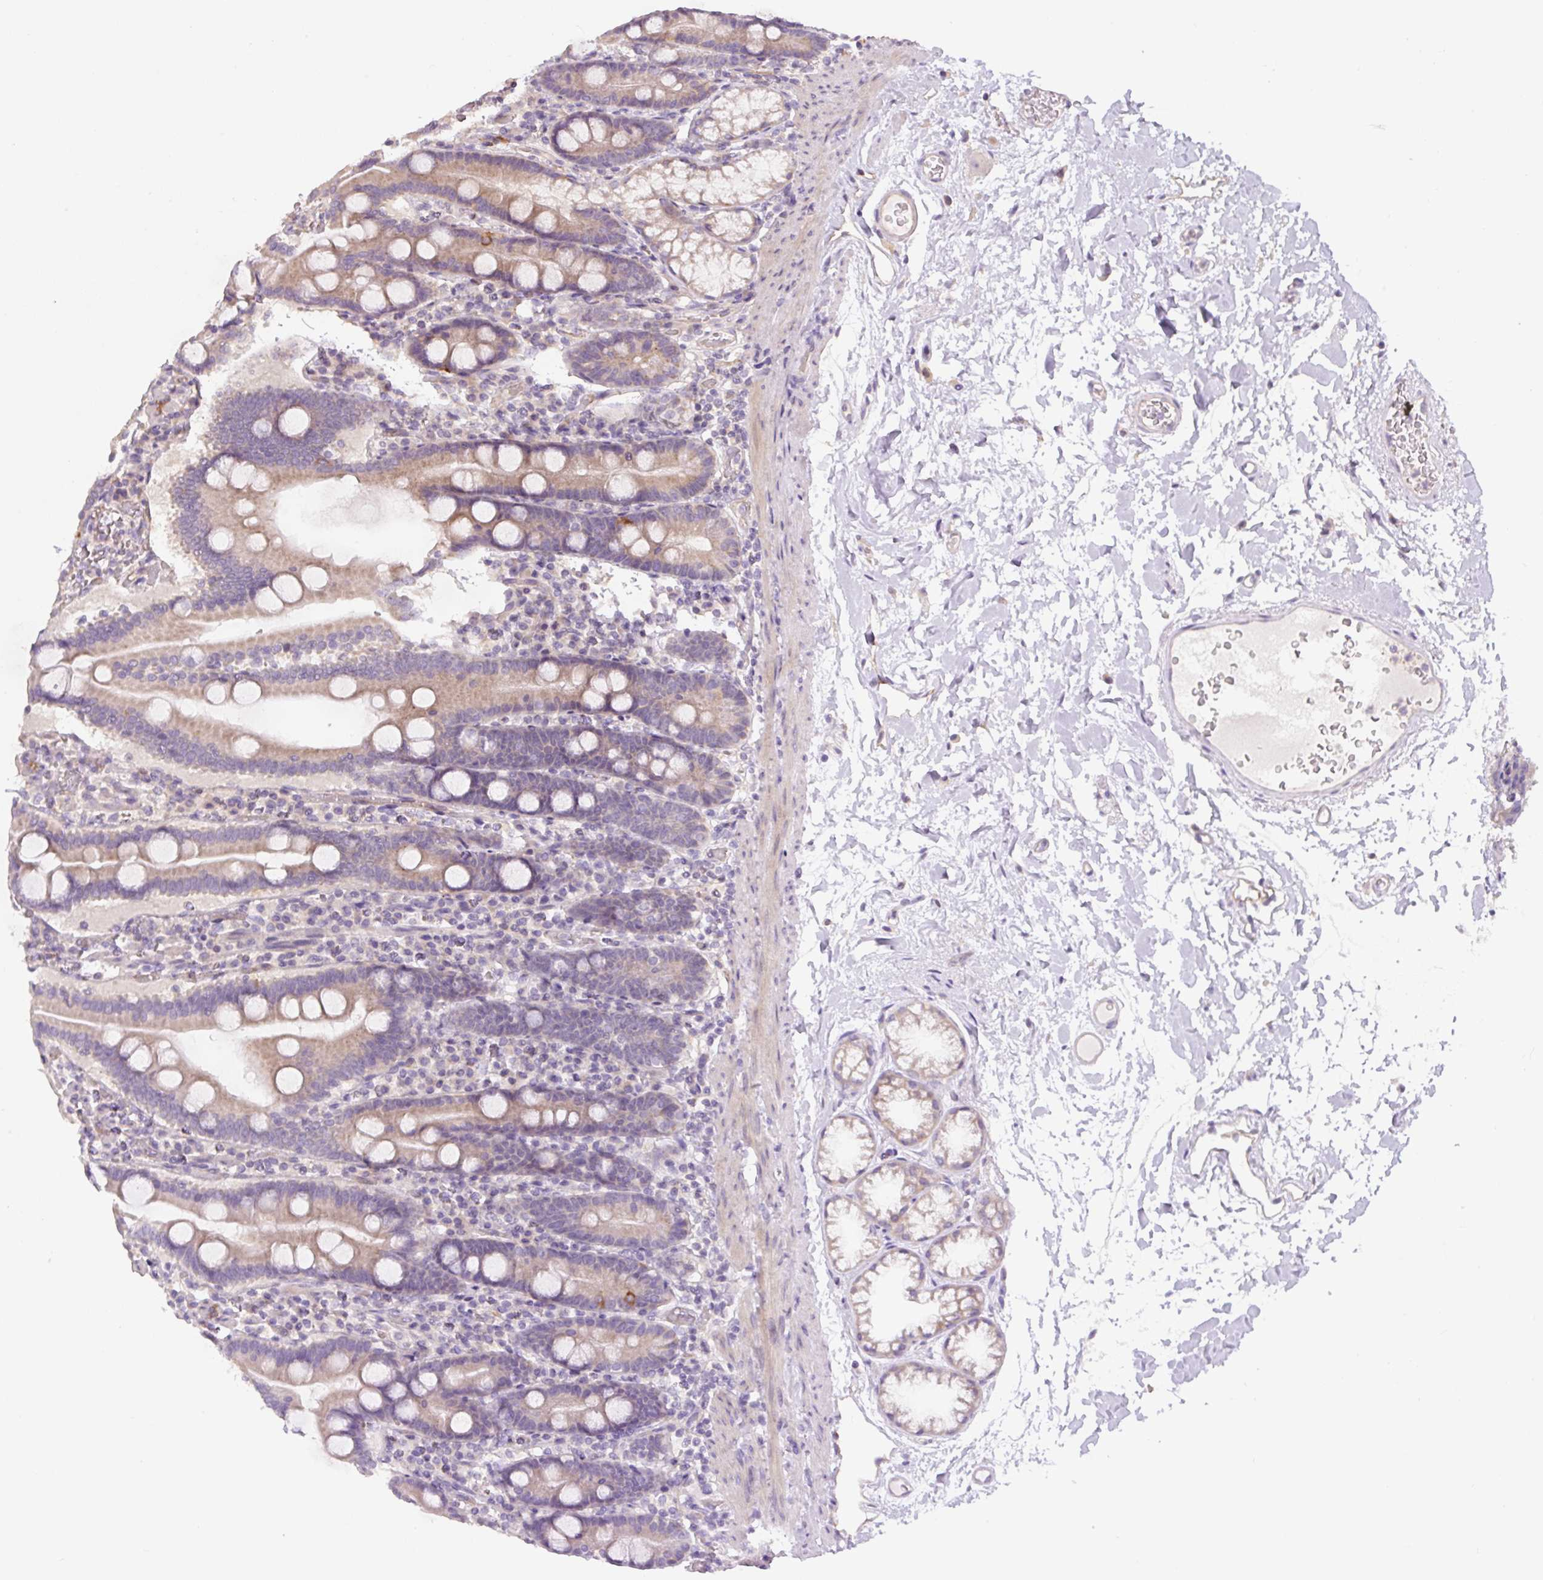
{"staining": {"intensity": "moderate", "quantity": "25%-75%", "location": "cytoplasmic/membranous"}, "tissue": "duodenum", "cell_type": "Glandular cells", "image_type": "normal", "snomed": [{"axis": "morphology", "description": "Normal tissue, NOS"}, {"axis": "topography", "description": "Duodenum"}], "caption": "DAB (3,3'-diaminobenzidine) immunohistochemical staining of normal duodenum exhibits moderate cytoplasmic/membranous protein positivity in about 25%-75% of glandular cells.", "gene": "UBL3", "patient": {"sex": "male", "age": 55}}